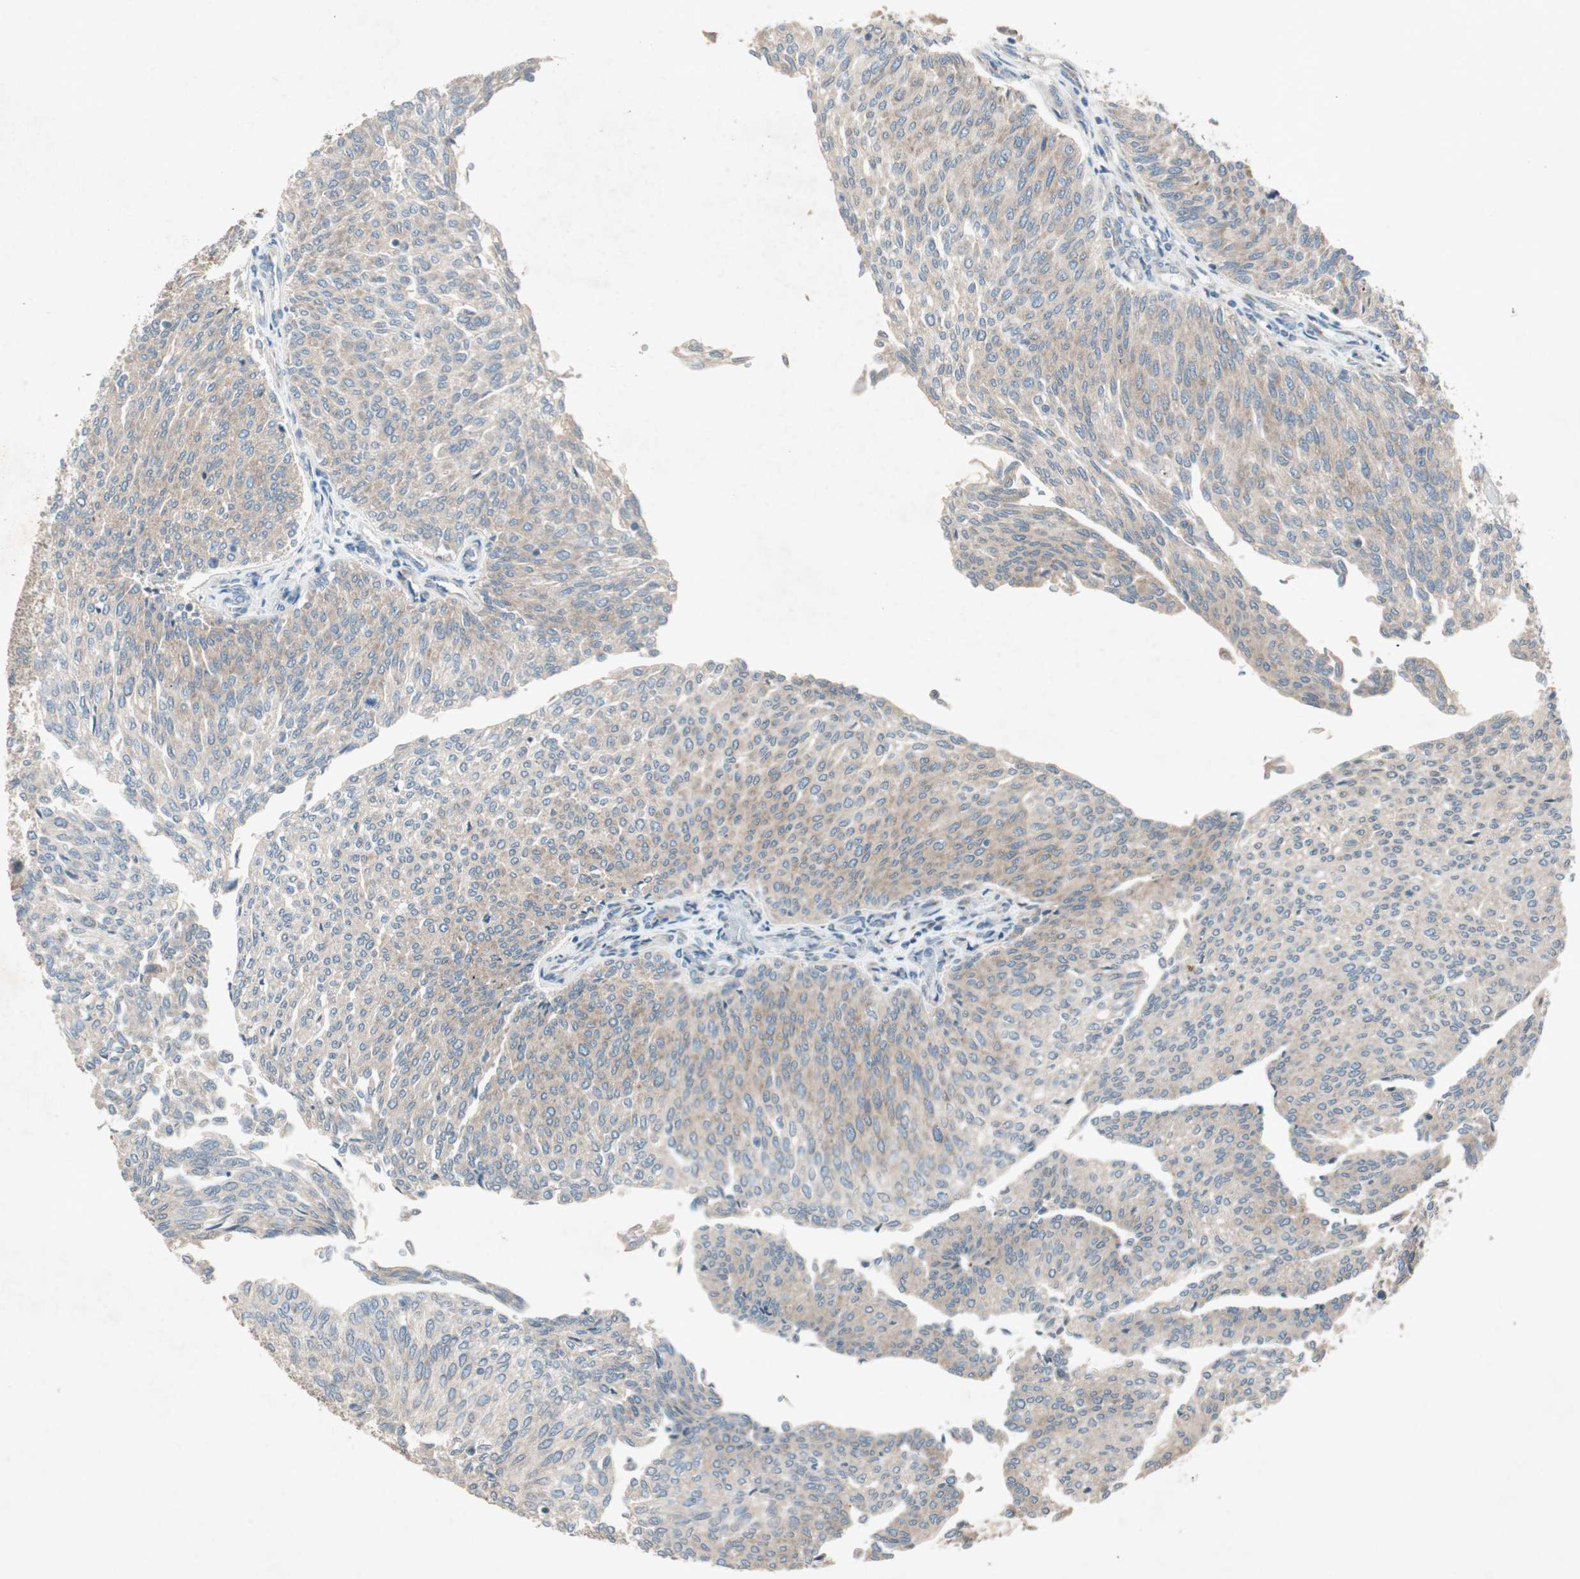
{"staining": {"intensity": "moderate", "quantity": "25%-75%", "location": "cytoplasmic/membranous"}, "tissue": "urothelial cancer", "cell_type": "Tumor cells", "image_type": "cancer", "snomed": [{"axis": "morphology", "description": "Urothelial carcinoma, Low grade"}, {"axis": "topography", "description": "Urinary bladder"}], "caption": "Protein positivity by IHC exhibits moderate cytoplasmic/membranous staining in about 25%-75% of tumor cells in low-grade urothelial carcinoma.", "gene": "APOO", "patient": {"sex": "female", "age": 79}}